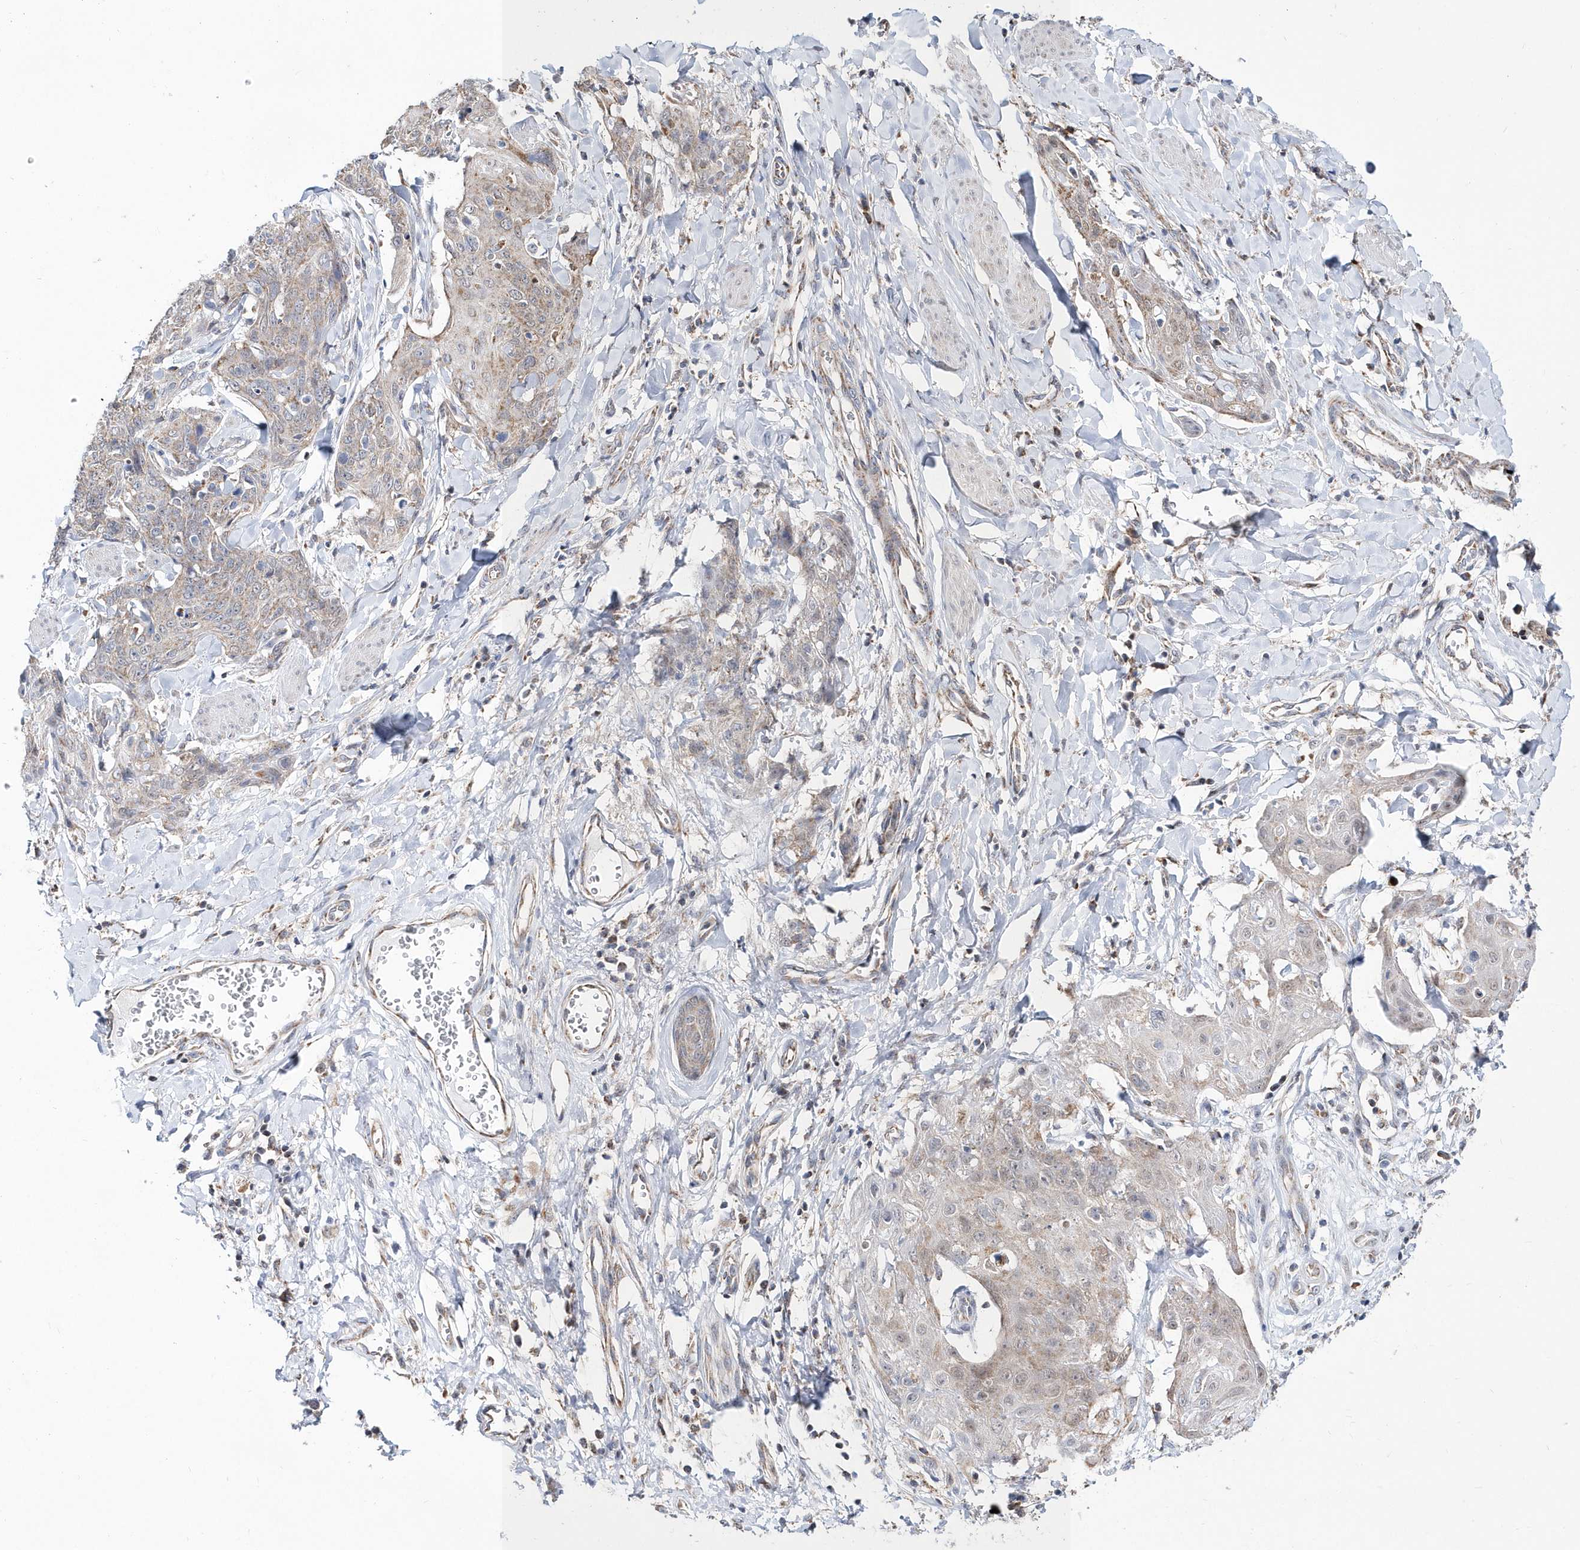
{"staining": {"intensity": "weak", "quantity": "25%-75%", "location": "cytoplasmic/membranous"}, "tissue": "skin cancer", "cell_type": "Tumor cells", "image_type": "cancer", "snomed": [{"axis": "morphology", "description": "Squamous cell carcinoma, NOS"}, {"axis": "topography", "description": "Skin"}, {"axis": "topography", "description": "Vulva"}], "caption": "Squamous cell carcinoma (skin) stained with a brown dye shows weak cytoplasmic/membranous positive positivity in about 25%-75% of tumor cells.", "gene": "SPATA5", "patient": {"sex": "female", "age": 85}}